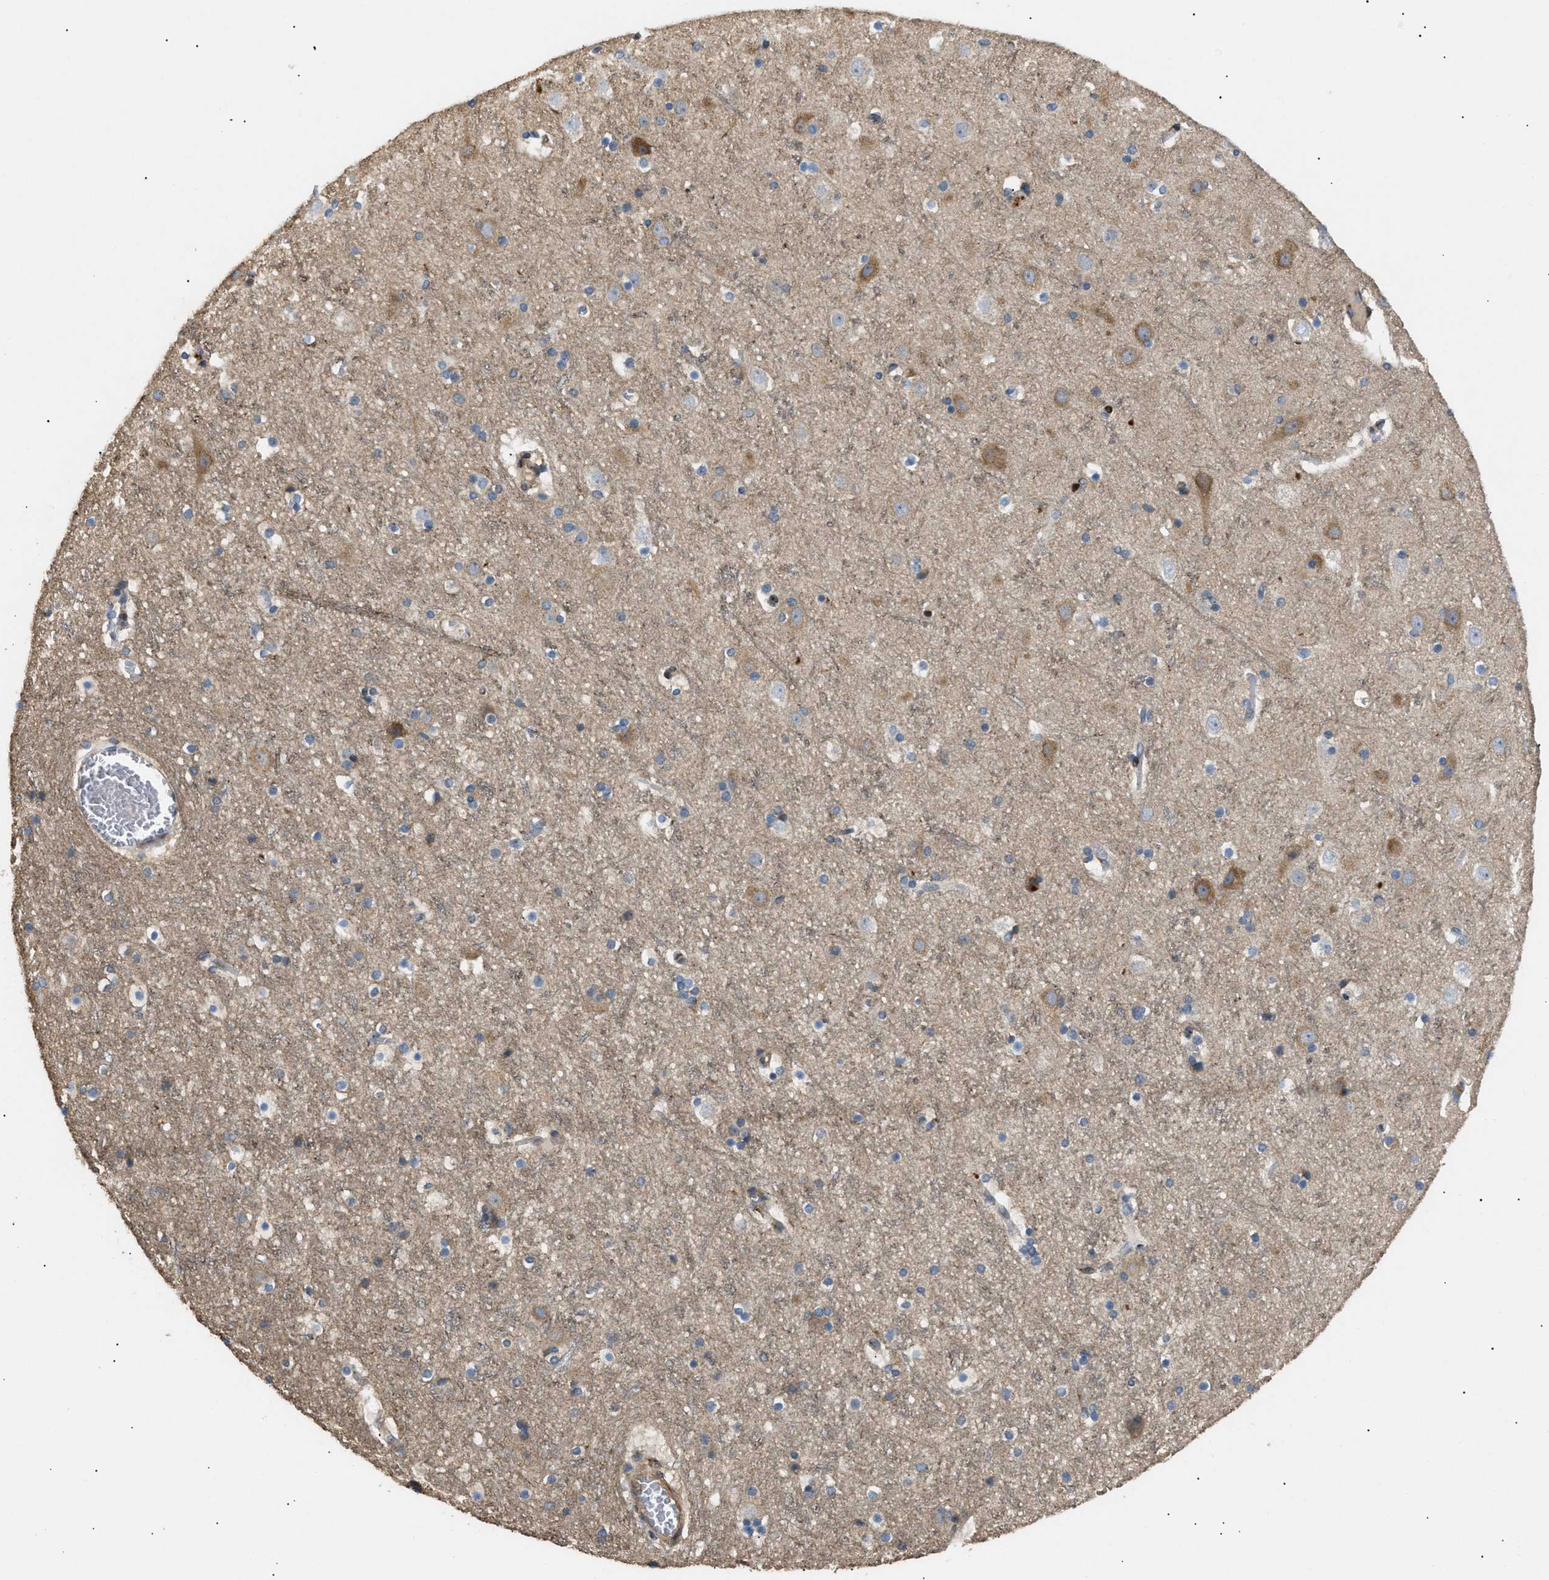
{"staining": {"intensity": "moderate", "quantity": "25%-75%", "location": "cytoplasmic/membranous"}, "tissue": "cerebral cortex", "cell_type": "Endothelial cells", "image_type": "normal", "snomed": [{"axis": "morphology", "description": "Normal tissue, NOS"}, {"axis": "topography", "description": "Cerebral cortex"}], "caption": "Benign cerebral cortex exhibits moderate cytoplasmic/membranous positivity in approximately 25%-75% of endothelial cells.", "gene": "LYSMD3", "patient": {"sex": "male", "age": 45}}